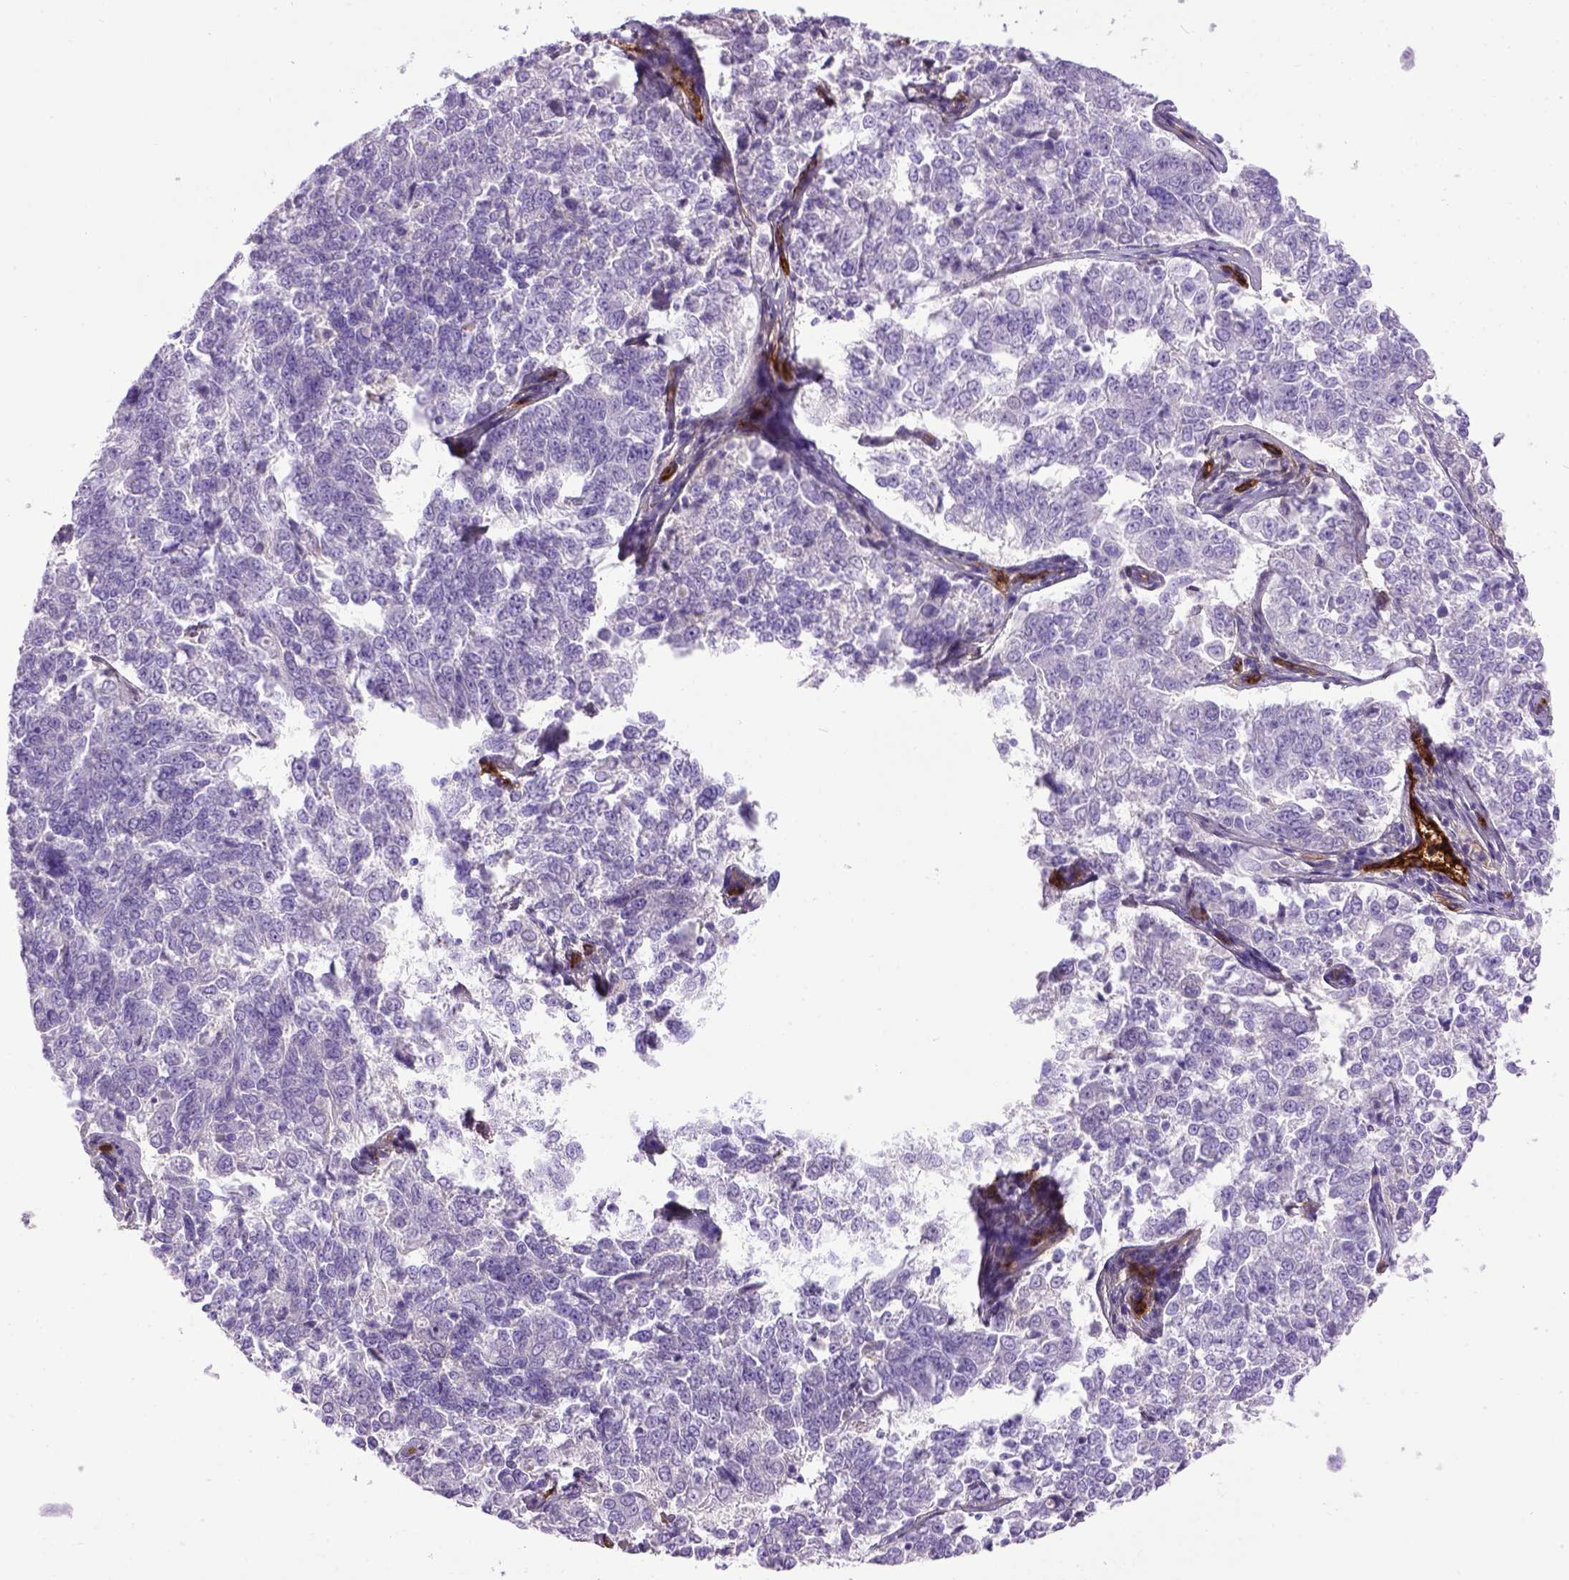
{"staining": {"intensity": "negative", "quantity": "none", "location": "none"}, "tissue": "endometrial cancer", "cell_type": "Tumor cells", "image_type": "cancer", "snomed": [{"axis": "morphology", "description": "Adenocarcinoma, NOS"}, {"axis": "topography", "description": "Endometrium"}], "caption": "An immunohistochemistry (IHC) image of adenocarcinoma (endometrial) is shown. There is no staining in tumor cells of adenocarcinoma (endometrial).", "gene": "ENG", "patient": {"sex": "female", "age": 43}}